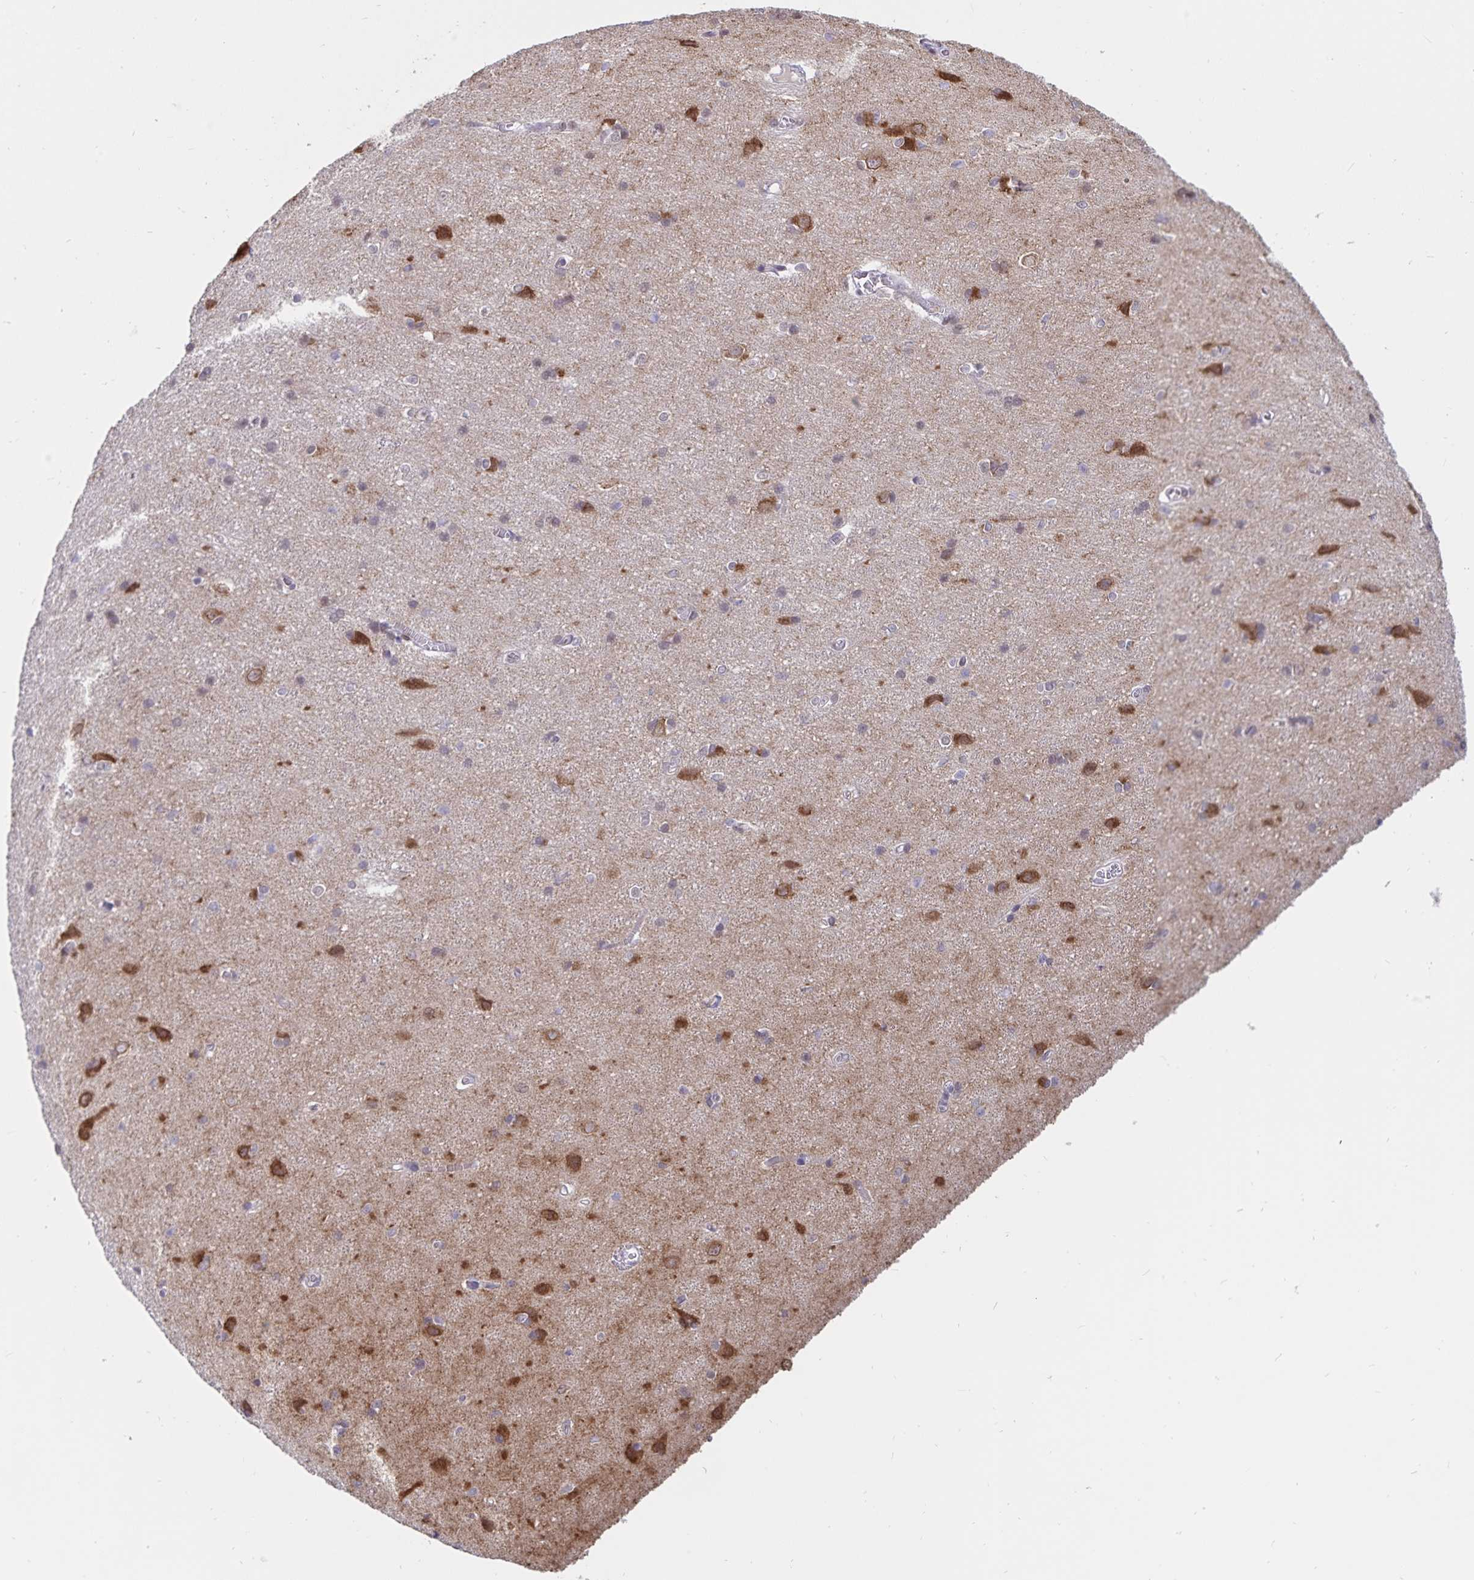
{"staining": {"intensity": "negative", "quantity": "none", "location": "none"}, "tissue": "cerebral cortex", "cell_type": "Endothelial cells", "image_type": "normal", "snomed": [{"axis": "morphology", "description": "Normal tissue, NOS"}, {"axis": "topography", "description": "Cerebral cortex"}], "caption": "The micrograph demonstrates no significant positivity in endothelial cells of cerebral cortex.", "gene": "ATP2A2", "patient": {"sex": "male", "age": 37}}